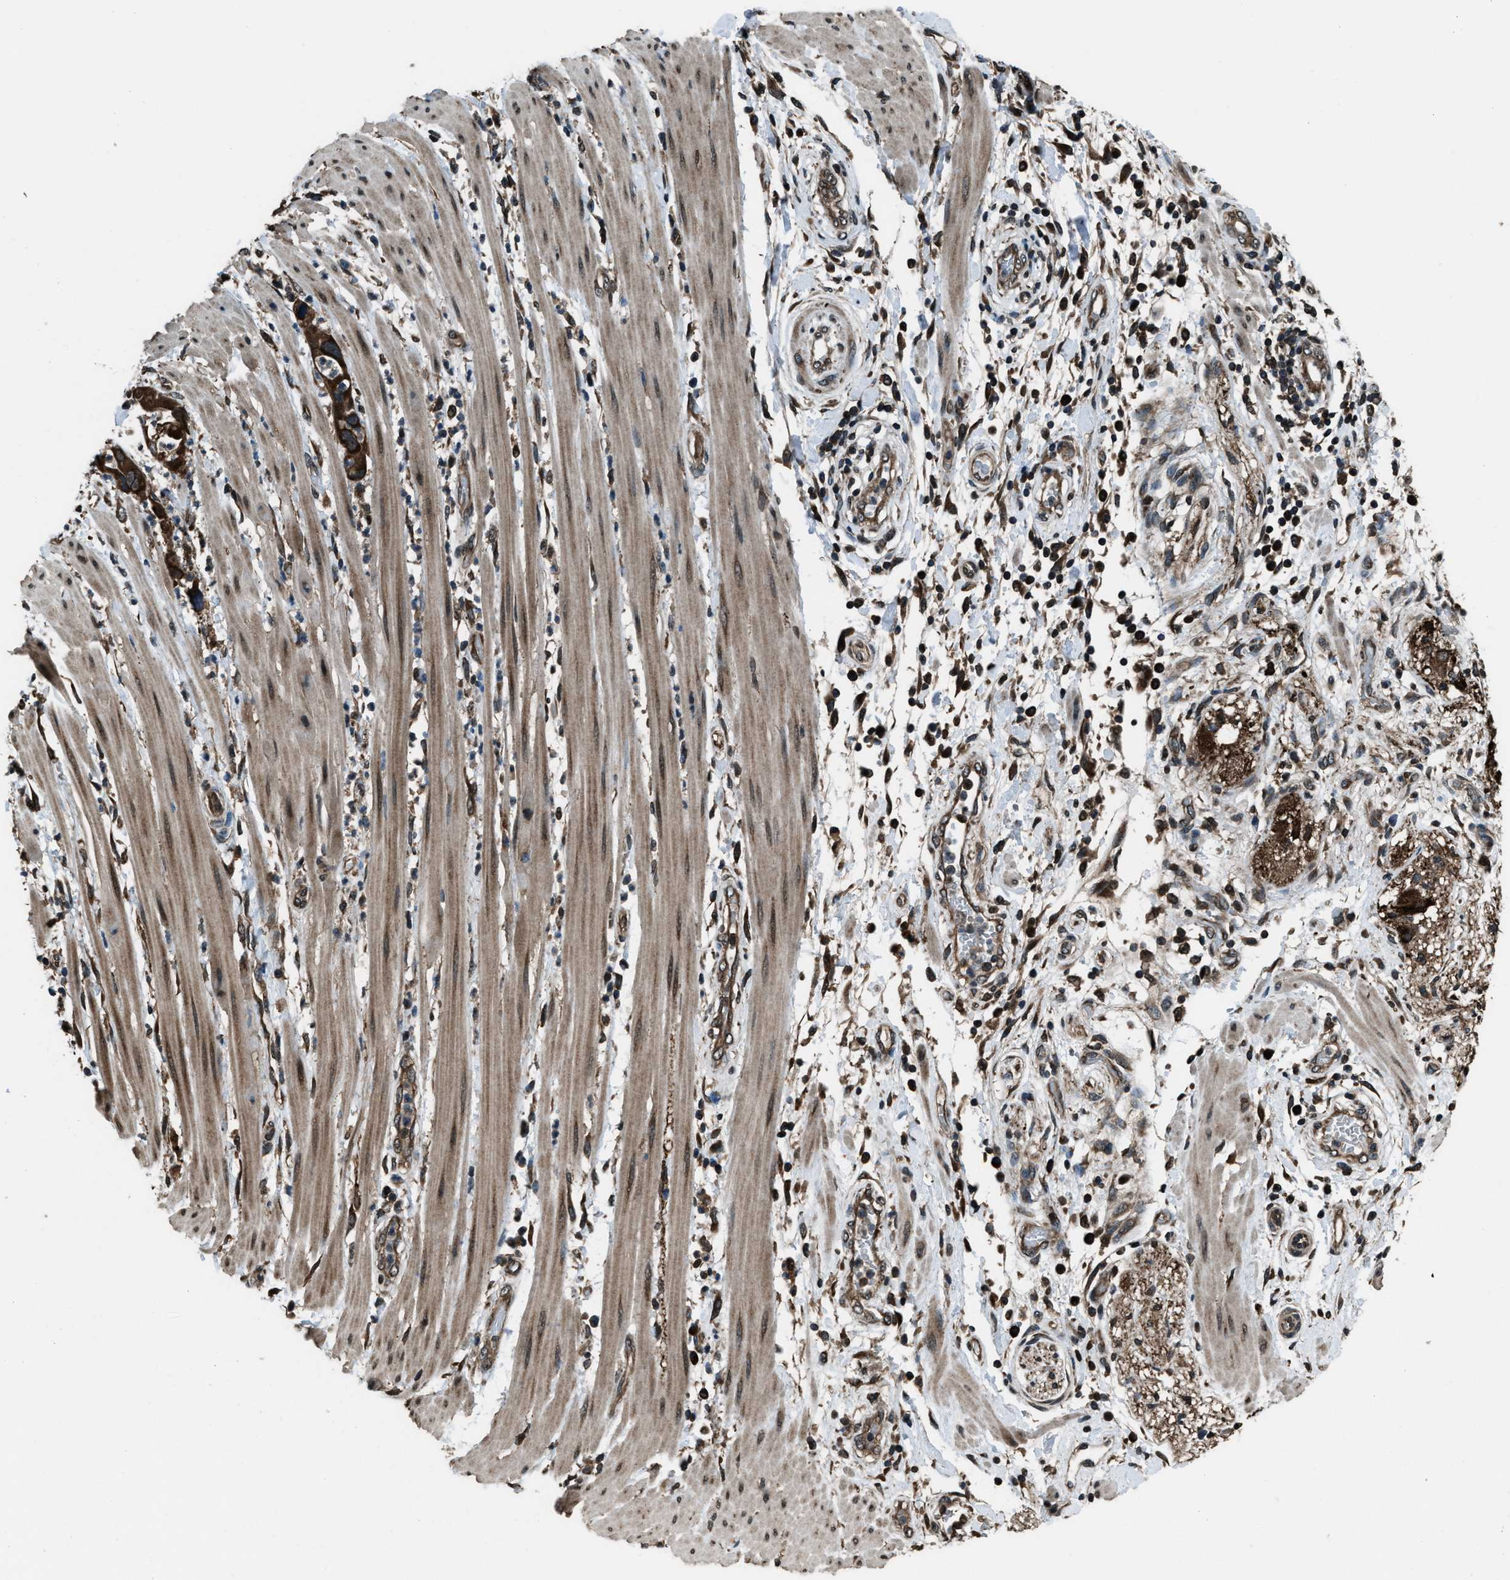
{"staining": {"intensity": "strong", "quantity": ">75%", "location": "cytoplasmic/membranous"}, "tissue": "pancreatic cancer", "cell_type": "Tumor cells", "image_type": "cancer", "snomed": [{"axis": "morphology", "description": "Adenocarcinoma, NOS"}, {"axis": "topography", "description": "Pancreas"}], "caption": "This photomicrograph shows pancreatic cancer (adenocarcinoma) stained with immunohistochemistry to label a protein in brown. The cytoplasmic/membranous of tumor cells show strong positivity for the protein. Nuclei are counter-stained blue.", "gene": "TRIM4", "patient": {"sex": "female", "age": 71}}